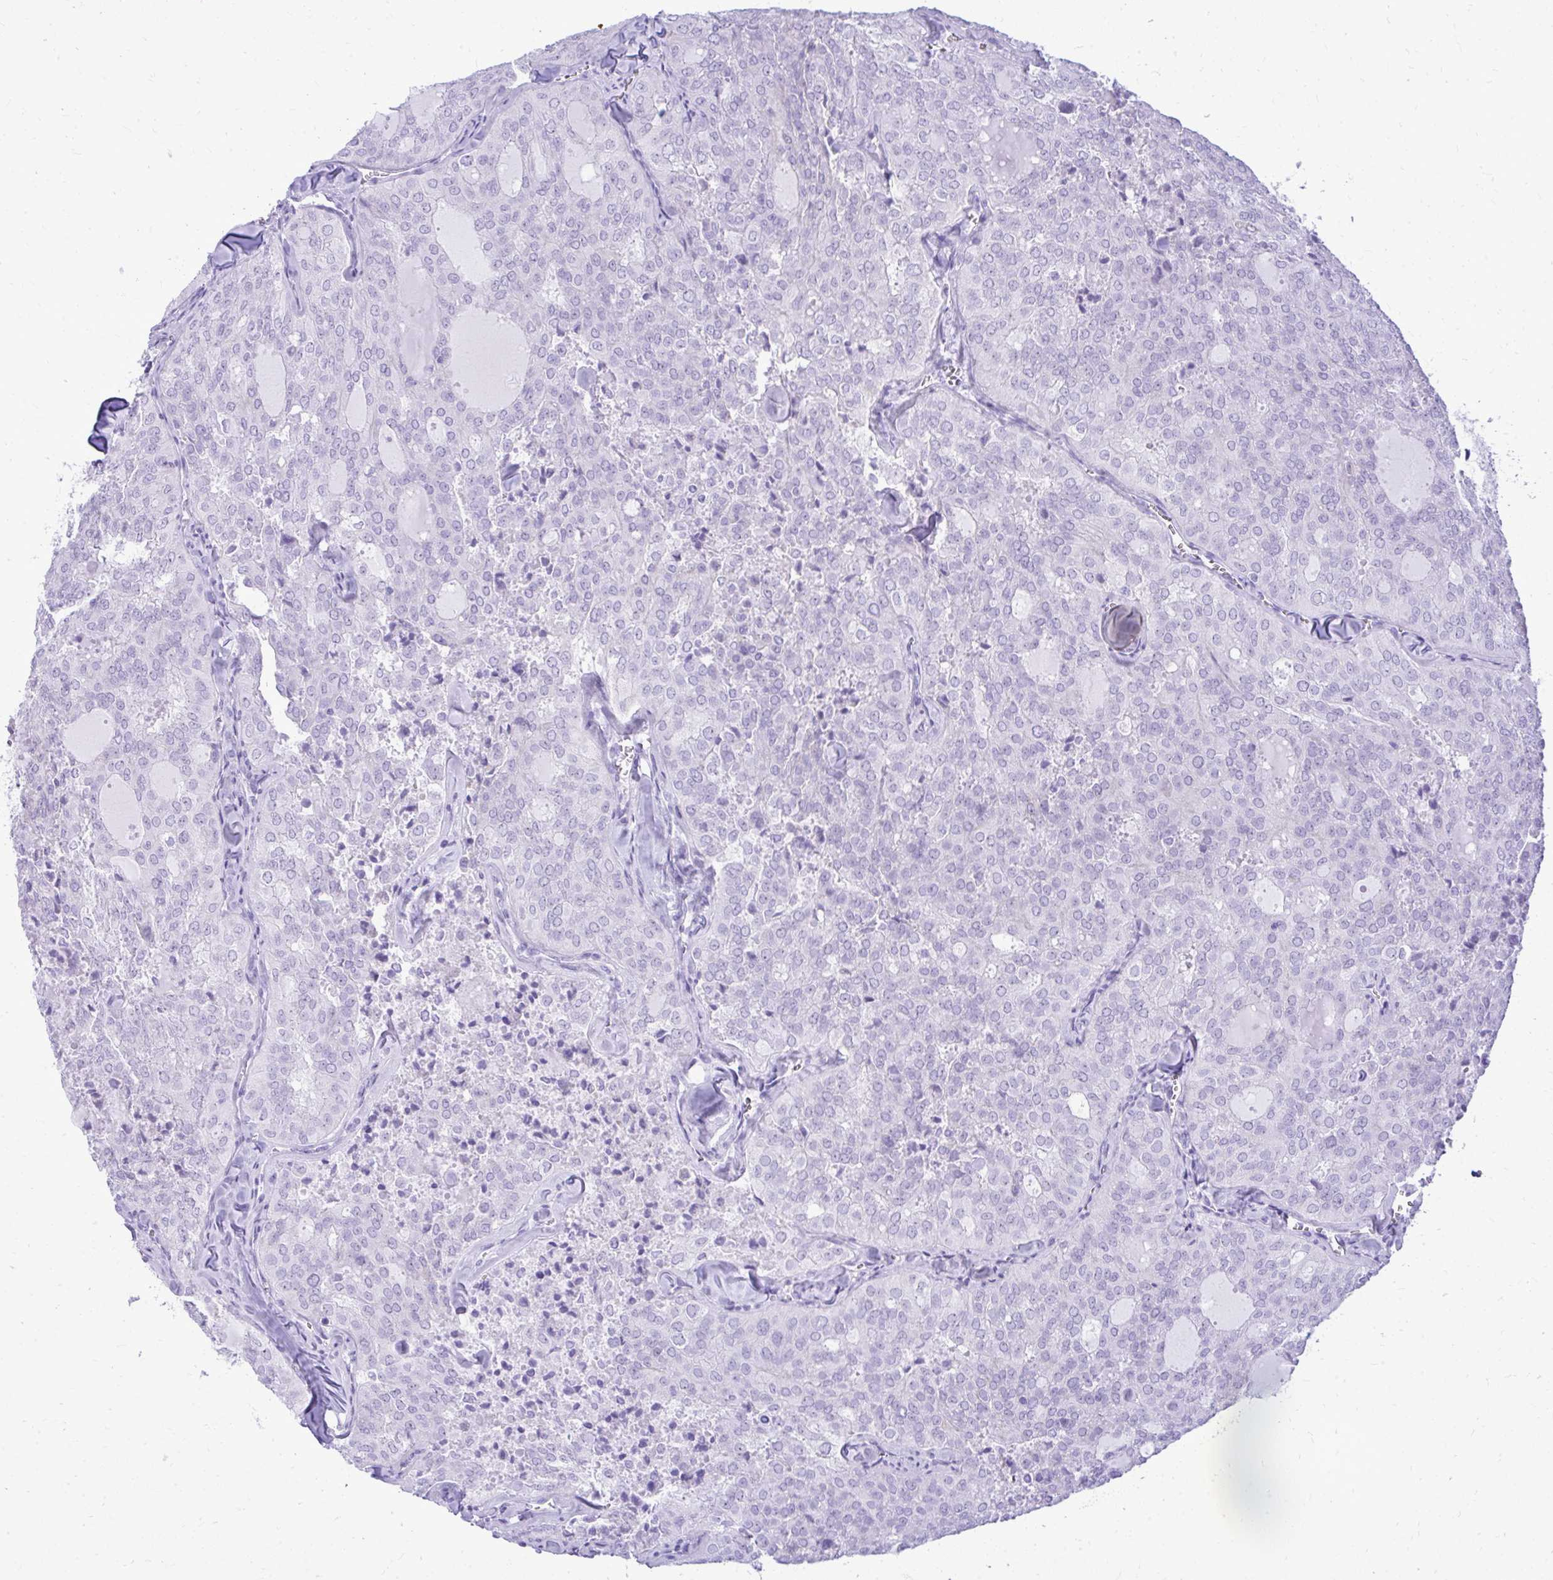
{"staining": {"intensity": "negative", "quantity": "none", "location": "none"}, "tissue": "thyroid cancer", "cell_type": "Tumor cells", "image_type": "cancer", "snomed": [{"axis": "morphology", "description": "Follicular adenoma carcinoma, NOS"}, {"axis": "topography", "description": "Thyroid gland"}], "caption": "There is no significant expression in tumor cells of thyroid cancer.", "gene": "RALYL", "patient": {"sex": "male", "age": 75}}